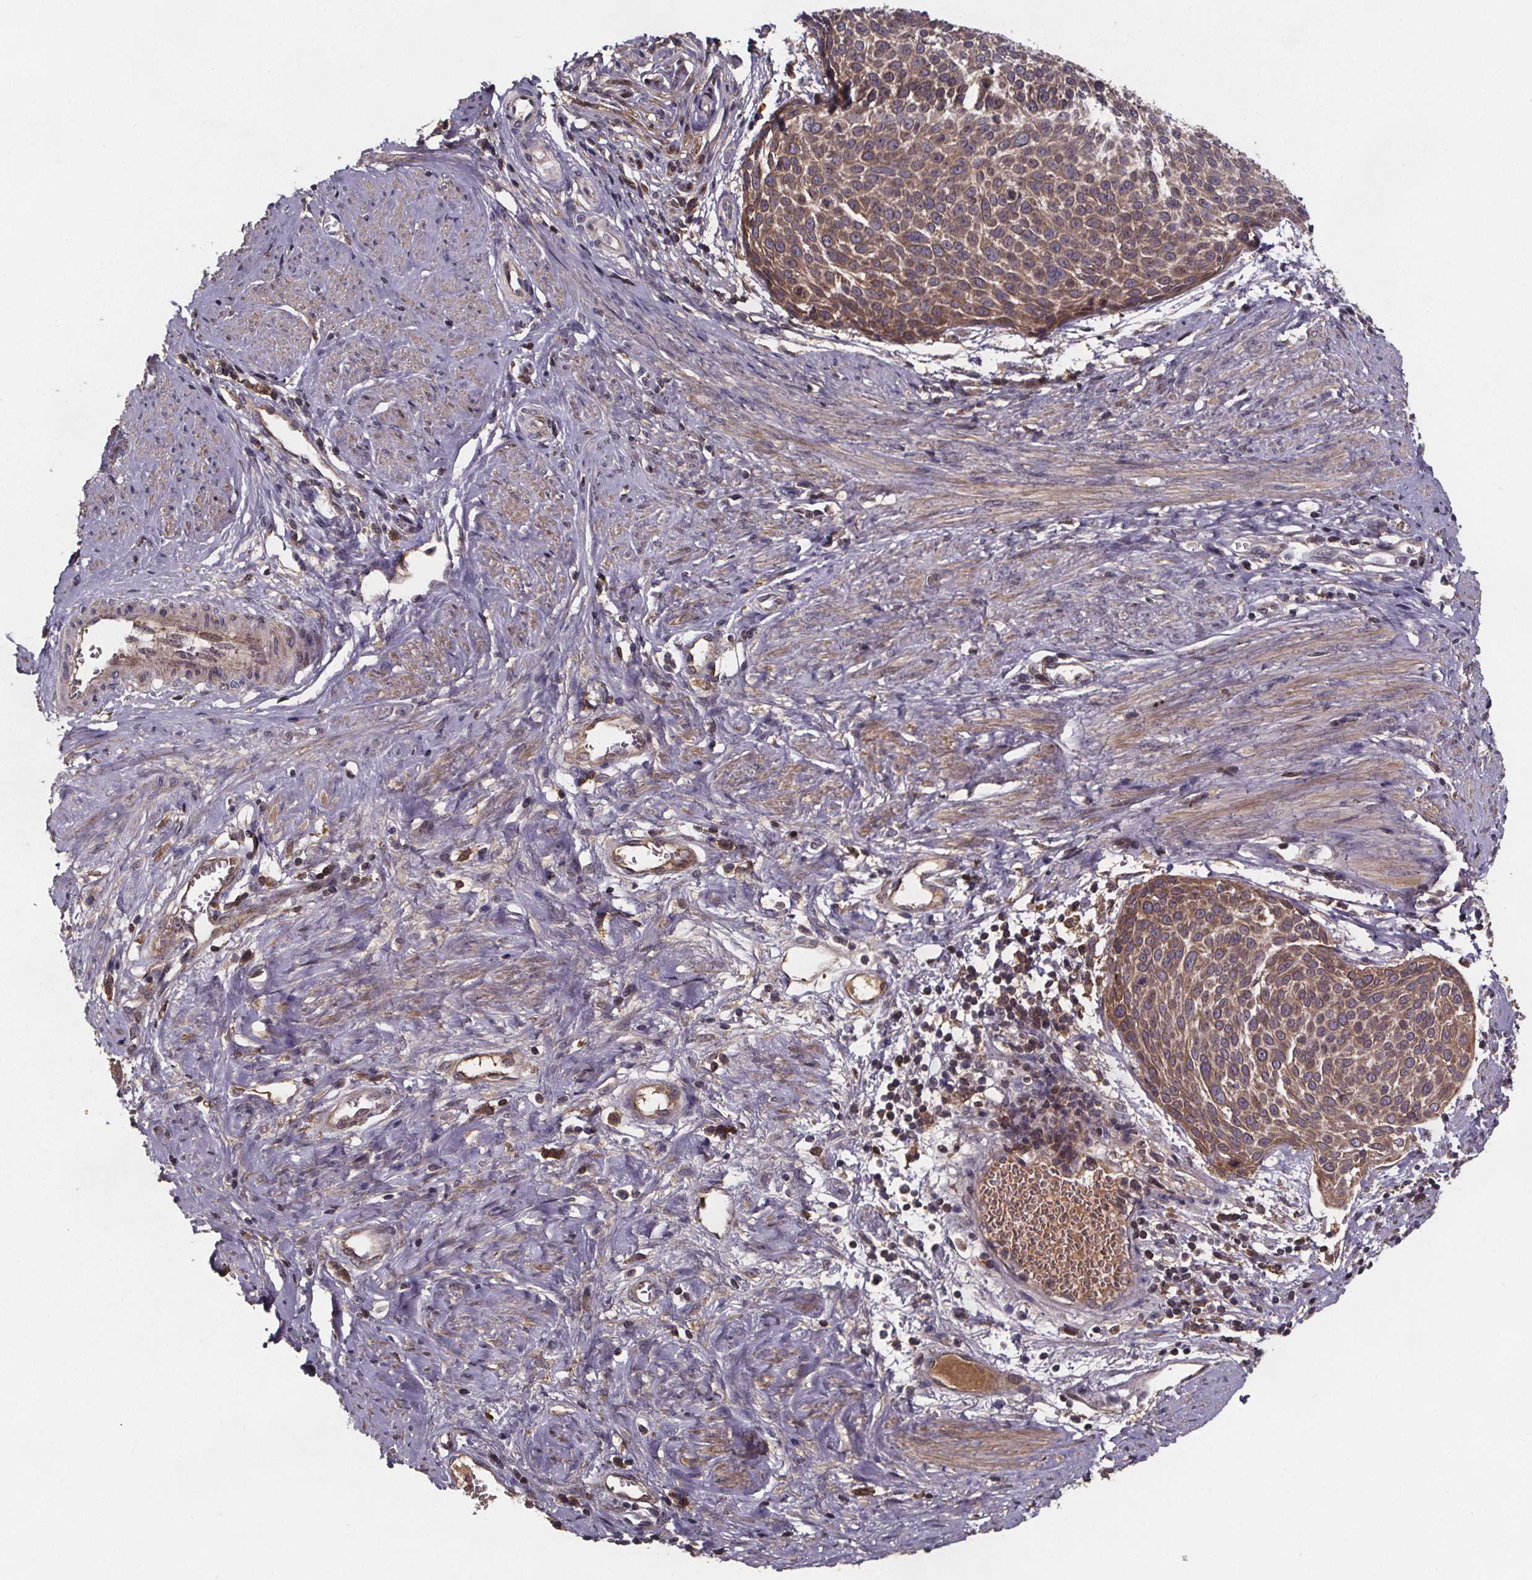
{"staining": {"intensity": "moderate", "quantity": ">75%", "location": "cytoplasmic/membranous"}, "tissue": "cervical cancer", "cell_type": "Tumor cells", "image_type": "cancer", "snomed": [{"axis": "morphology", "description": "Squamous cell carcinoma, NOS"}, {"axis": "topography", "description": "Cervix"}], "caption": "Moderate cytoplasmic/membranous protein expression is seen in about >75% of tumor cells in cervical cancer.", "gene": "FASTKD3", "patient": {"sex": "female", "age": 39}}